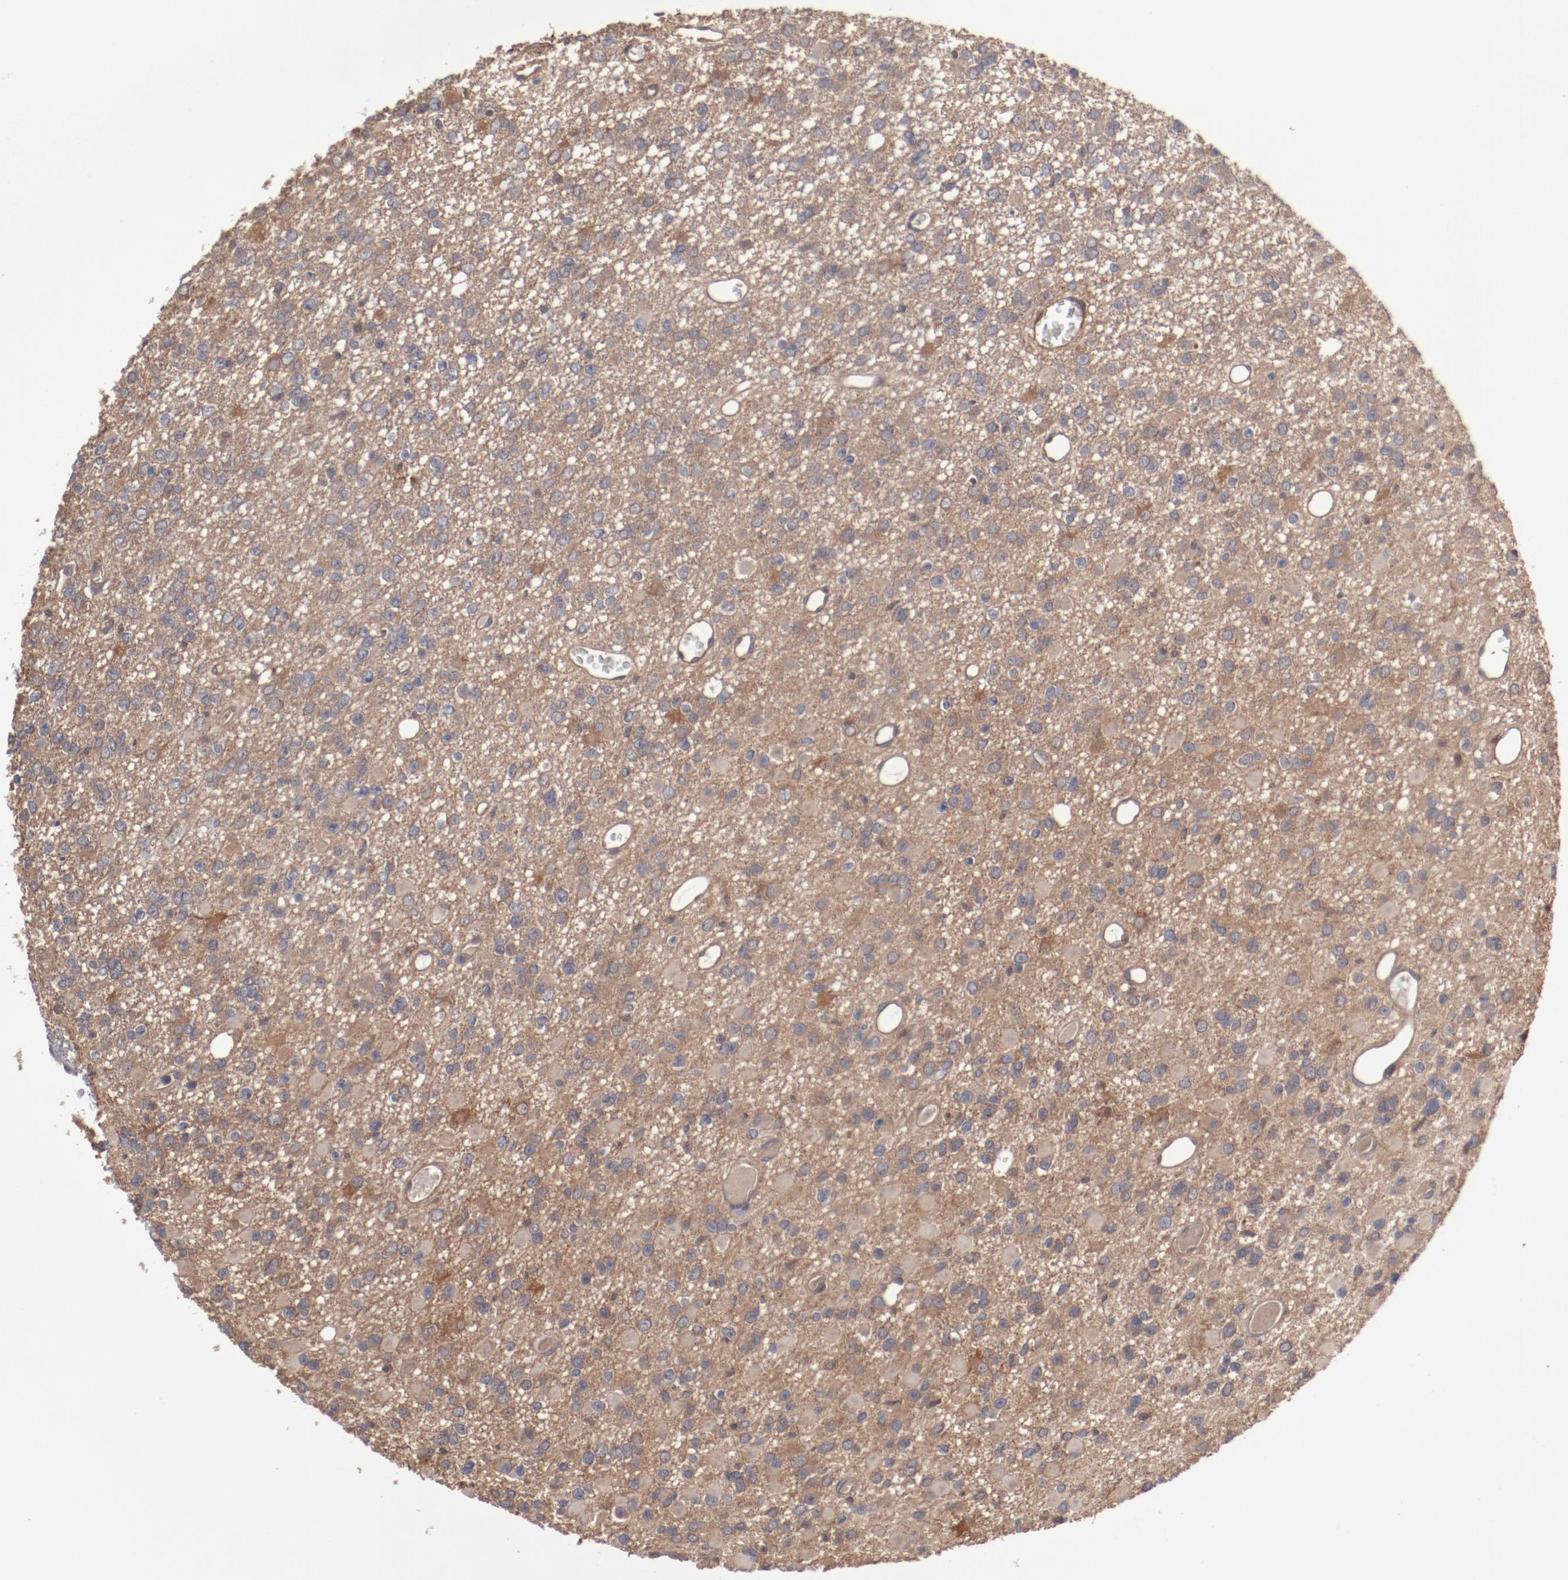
{"staining": {"intensity": "weak", "quantity": "<25%", "location": "cytoplasmic/membranous"}, "tissue": "glioma", "cell_type": "Tumor cells", "image_type": "cancer", "snomed": [{"axis": "morphology", "description": "Glioma, malignant, Low grade"}, {"axis": "topography", "description": "Brain"}], "caption": "Histopathology image shows no significant protein positivity in tumor cells of glioma. (DAB (3,3'-diaminobenzidine) immunohistochemistry, high magnification).", "gene": "DNAAF2", "patient": {"sex": "male", "age": 42}}